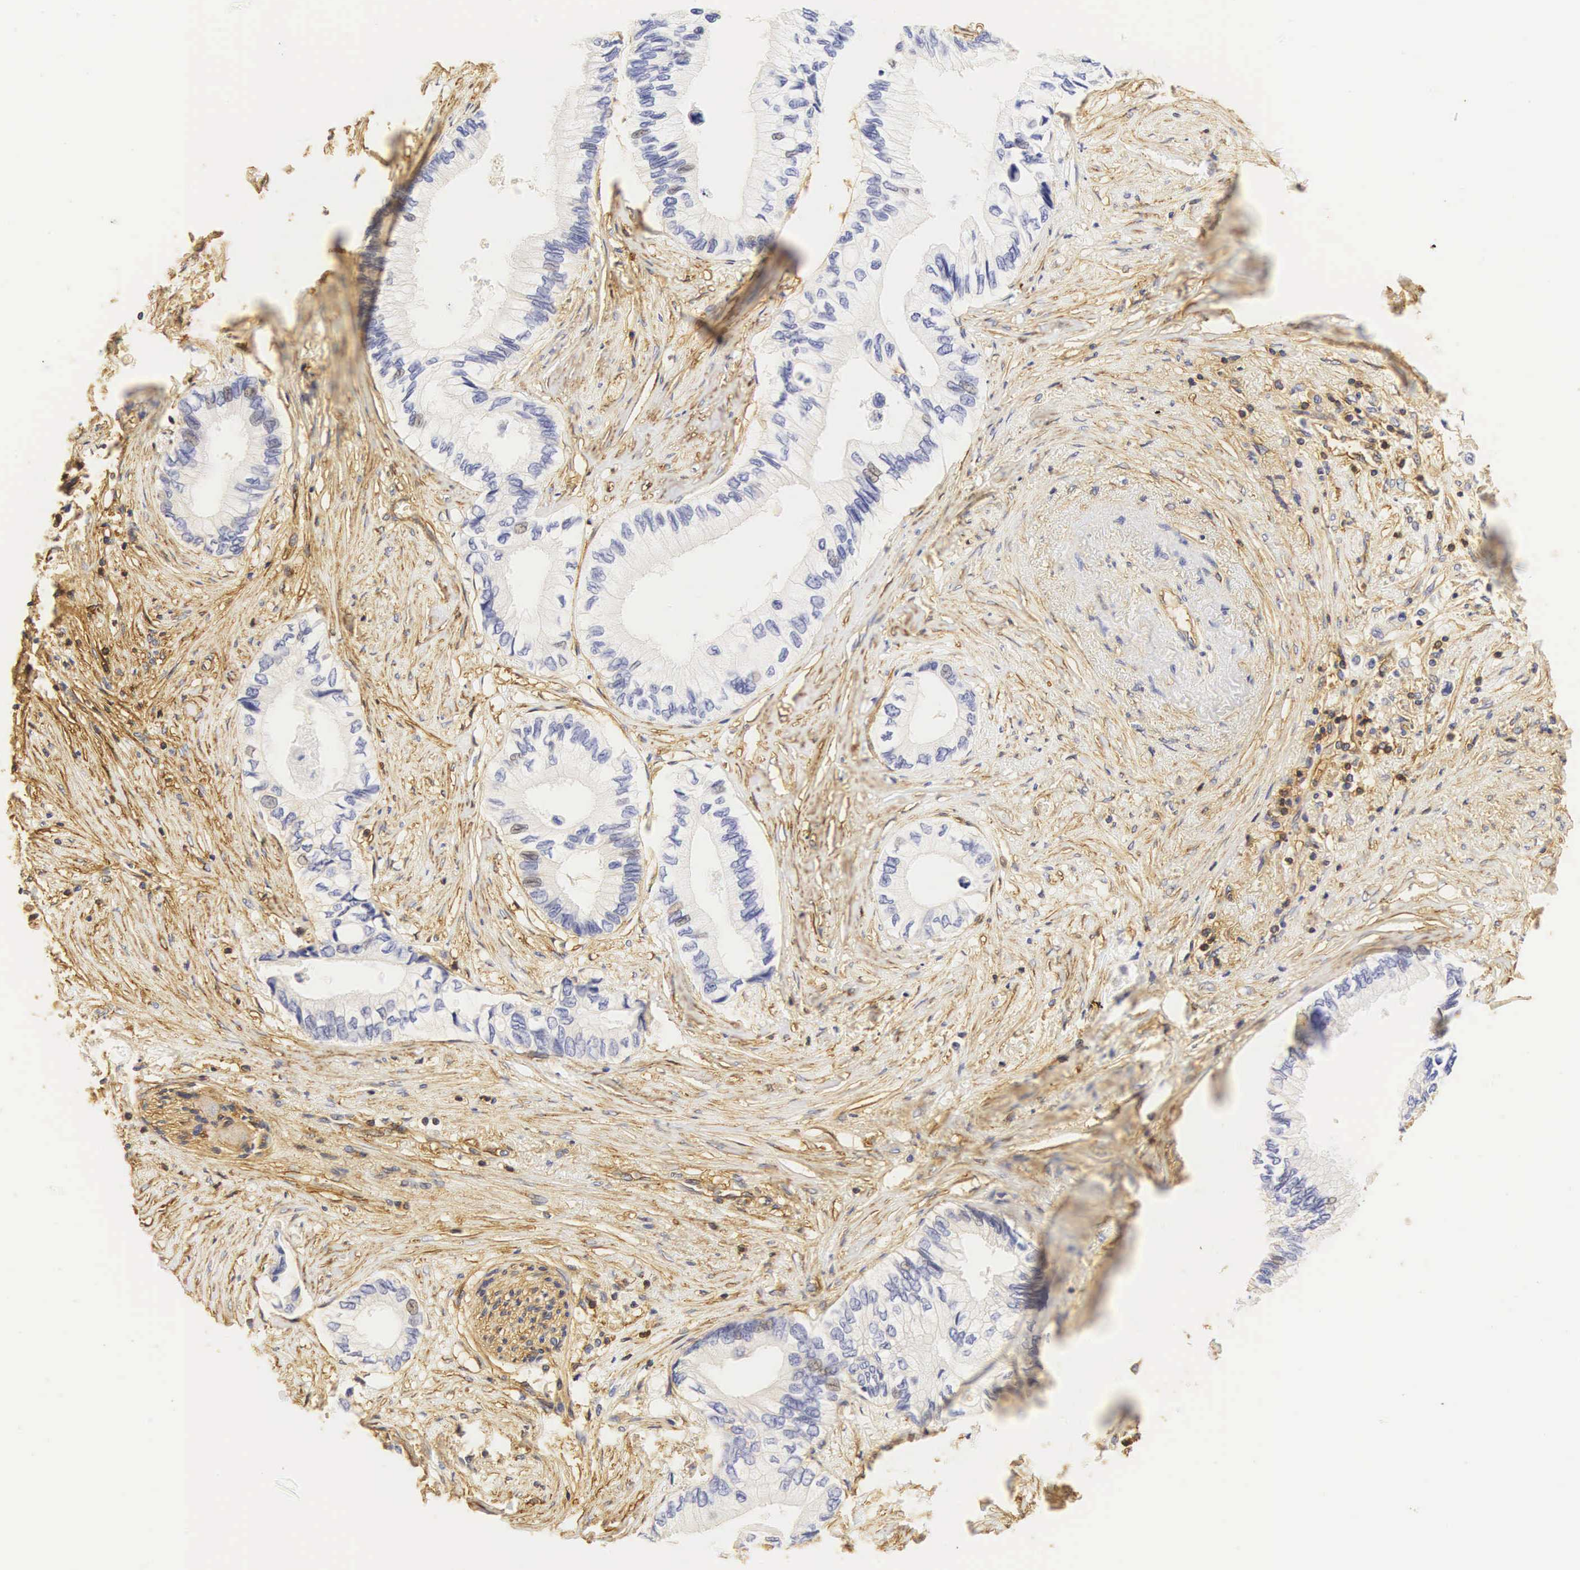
{"staining": {"intensity": "negative", "quantity": "none", "location": "none"}, "tissue": "pancreatic cancer", "cell_type": "Tumor cells", "image_type": "cancer", "snomed": [{"axis": "morphology", "description": "Adenocarcinoma, NOS"}, {"axis": "topography", "description": "Pancreas"}], "caption": "A photomicrograph of adenocarcinoma (pancreatic) stained for a protein shows no brown staining in tumor cells.", "gene": "CD99", "patient": {"sex": "female", "age": 66}}